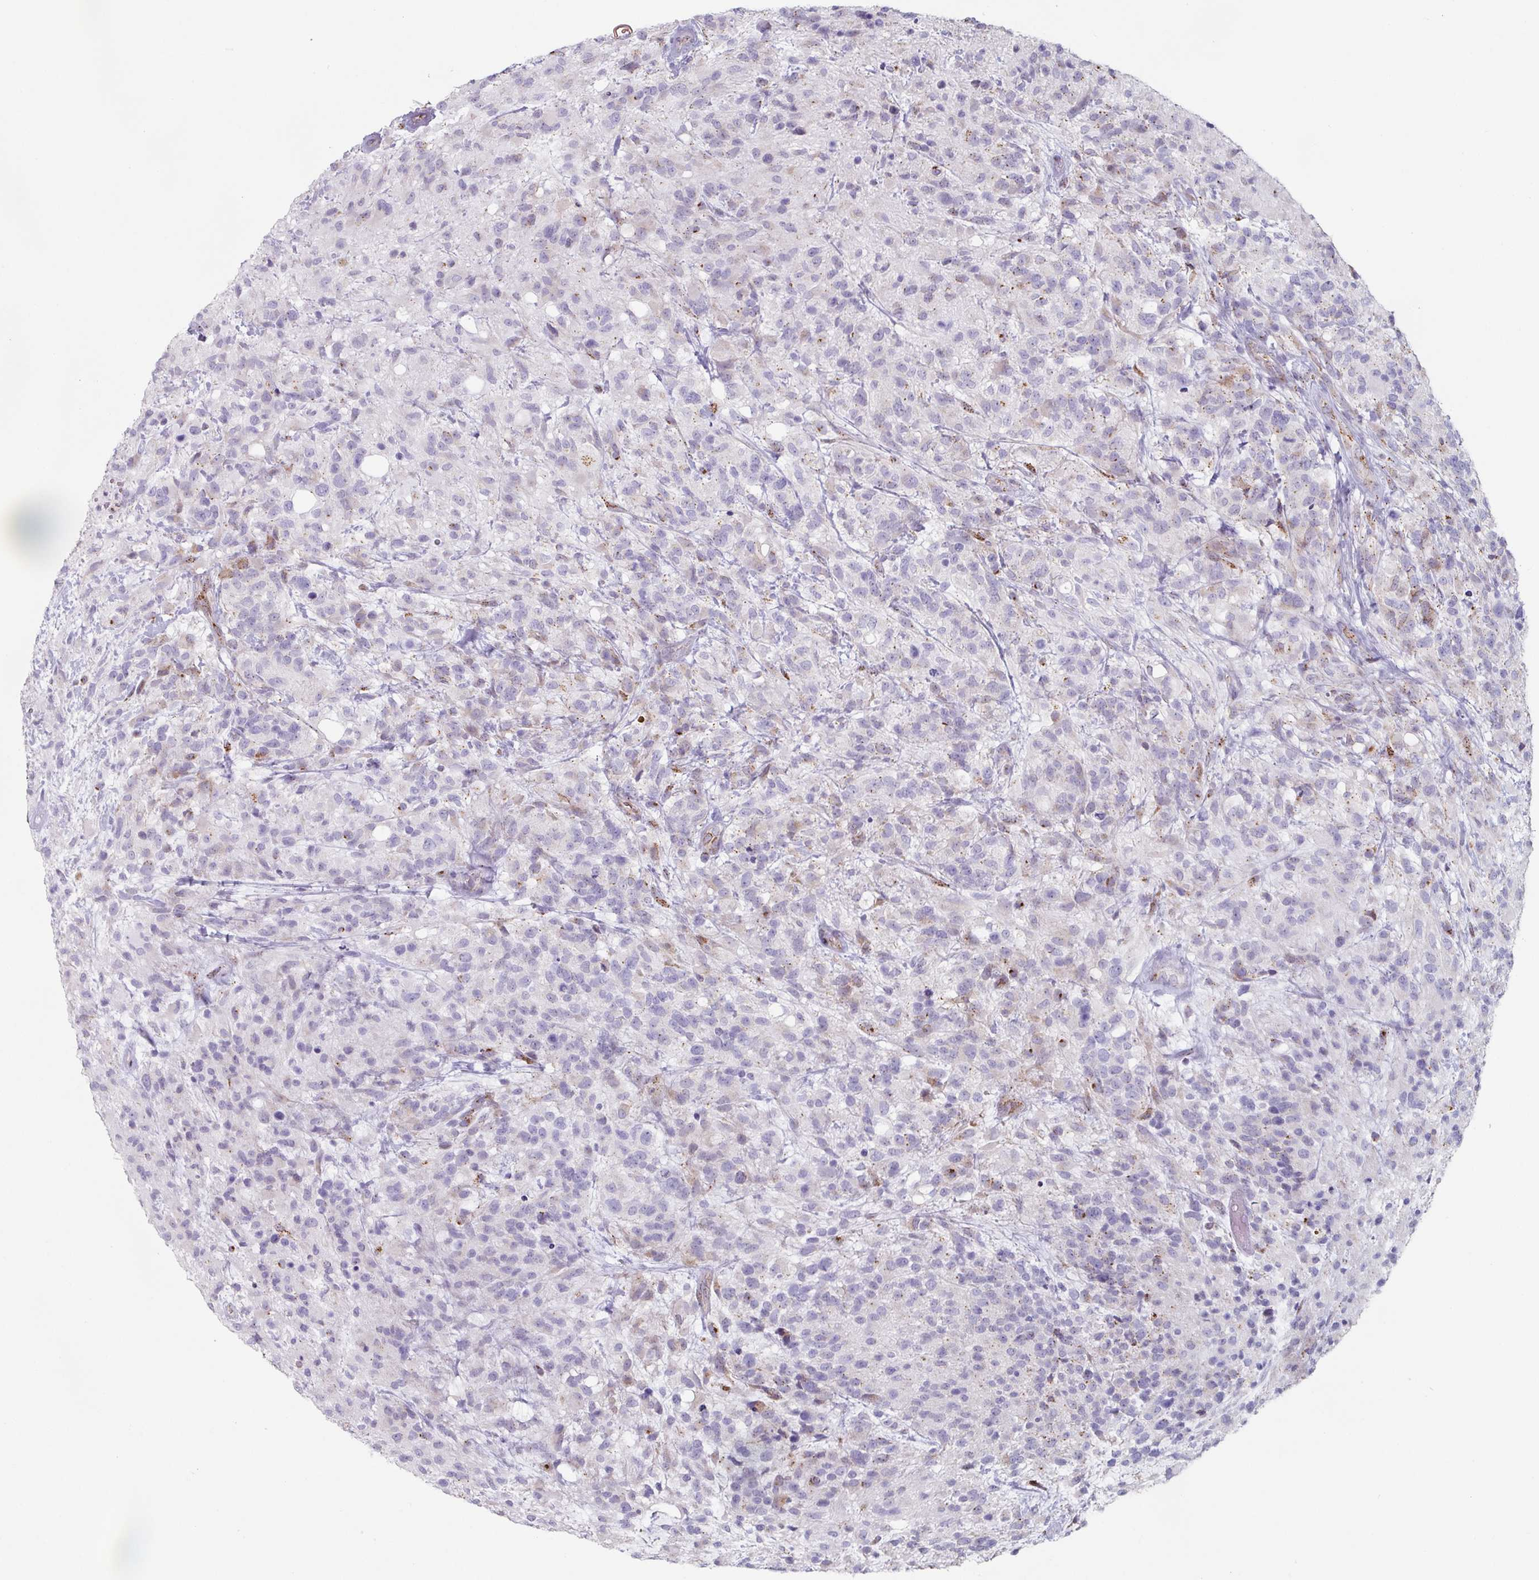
{"staining": {"intensity": "weak", "quantity": "<25%", "location": "cytoplasmic/membranous"}, "tissue": "glioma", "cell_type": "Tumor cells", "image_type": "cancer", "snomed": [{"axis": "morphology", "description": "Glioma, malignant, High grade"}, {"axis": "topography", "description": "Brain"}], "caption": "The immunohistochemistry (IHC) photomicrograph has no significant positivity in tumor cells of malignant glioma (high-grade) tissue.", "gene": "CCDC85B", "patient": {"sex": "female", "age": 67}}